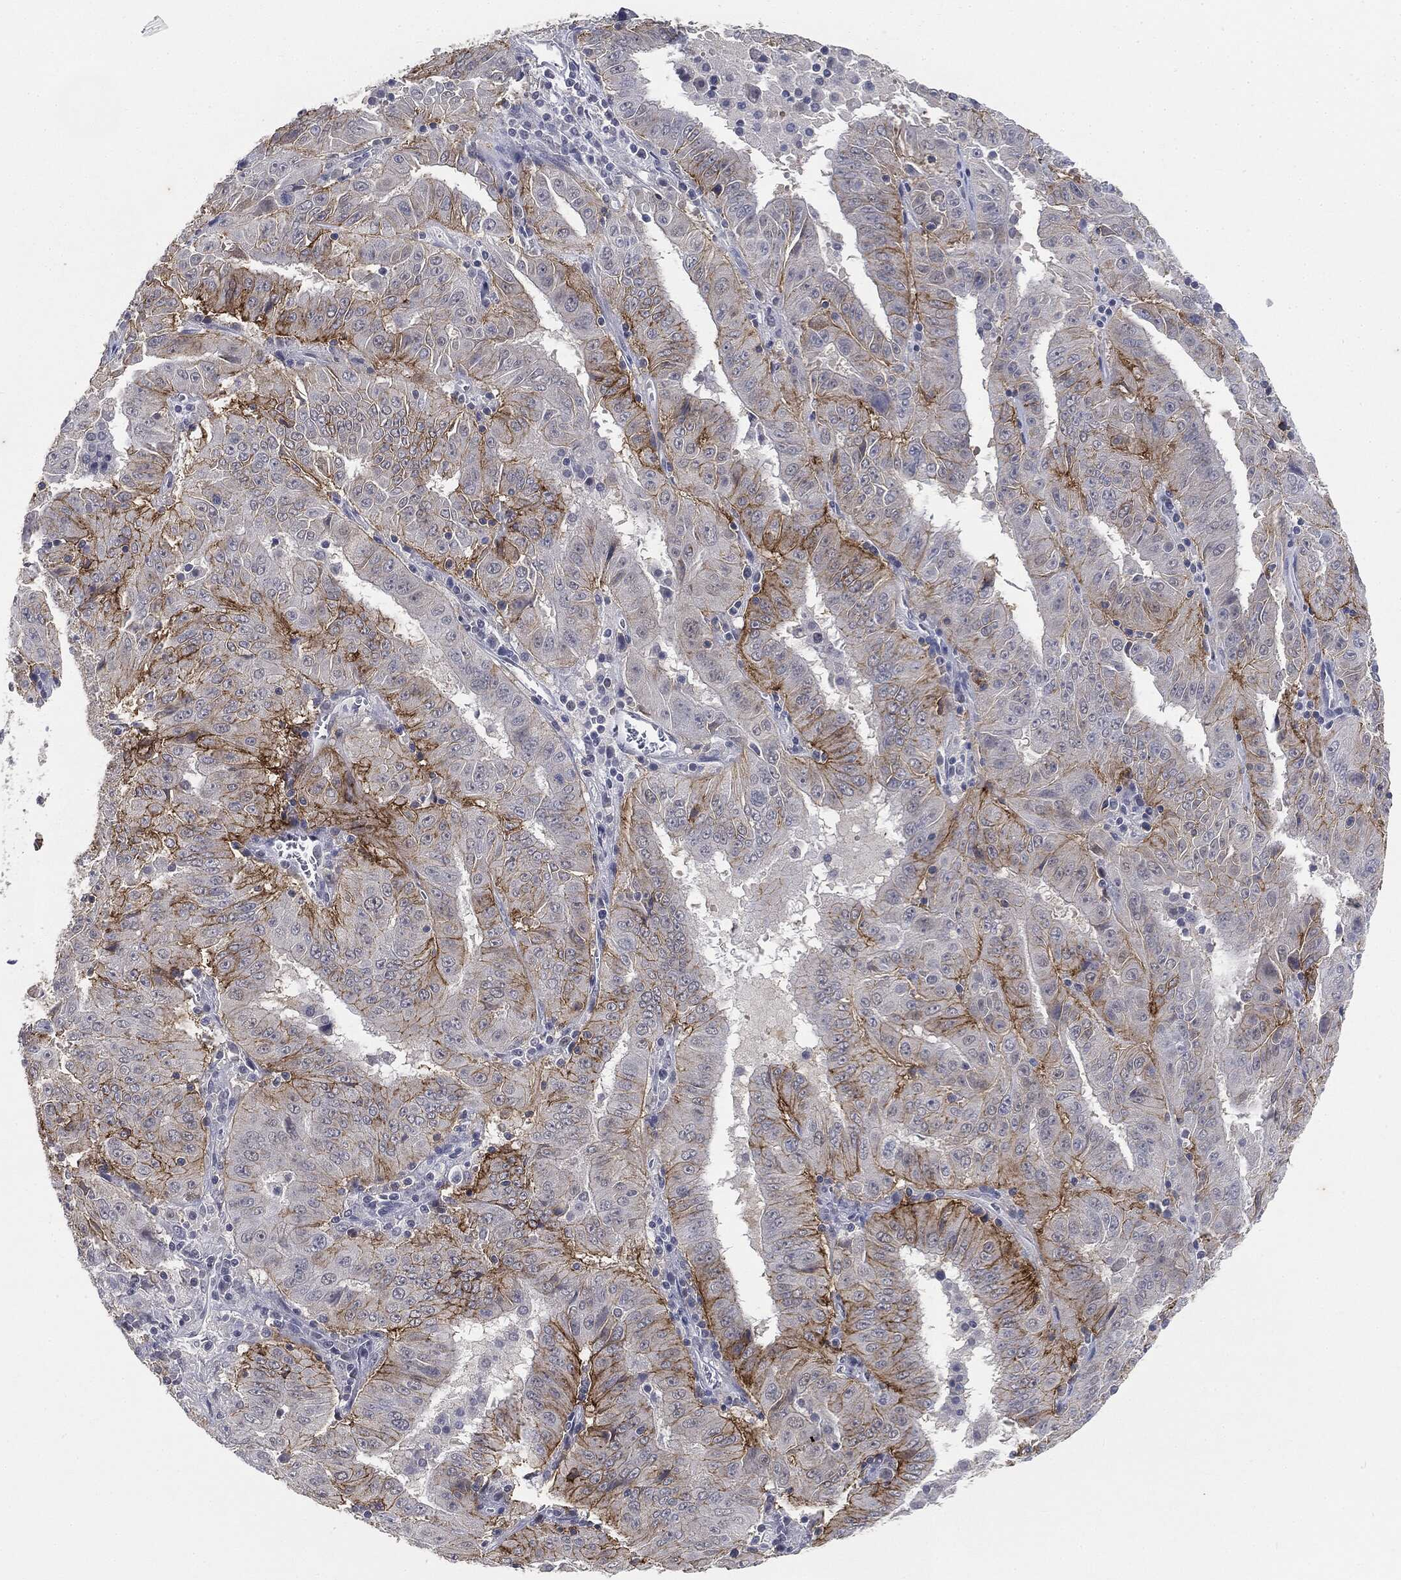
{"staining": {"intensity": "strong", "quantity": "<25%", "location": "cytoplasmic/membranous"}, "tissue": "pancreatic cancer", "cell_type": "Tumor cells", "image_type": "cancer", "snomed": [{"axis": "morphology", "description": "Adenocarcinoma, NOS"}, {"axis": "topography", "description": "Pancreas"}], "caption": "Pancreatic cancer was stained to show a protein in brown. There is medium levels of strong cytoplasmic/membranous positivity in about <25% of tumor cells.", "gene": "SLC2A2", "patient": {"sex": "male", "age": 63}}